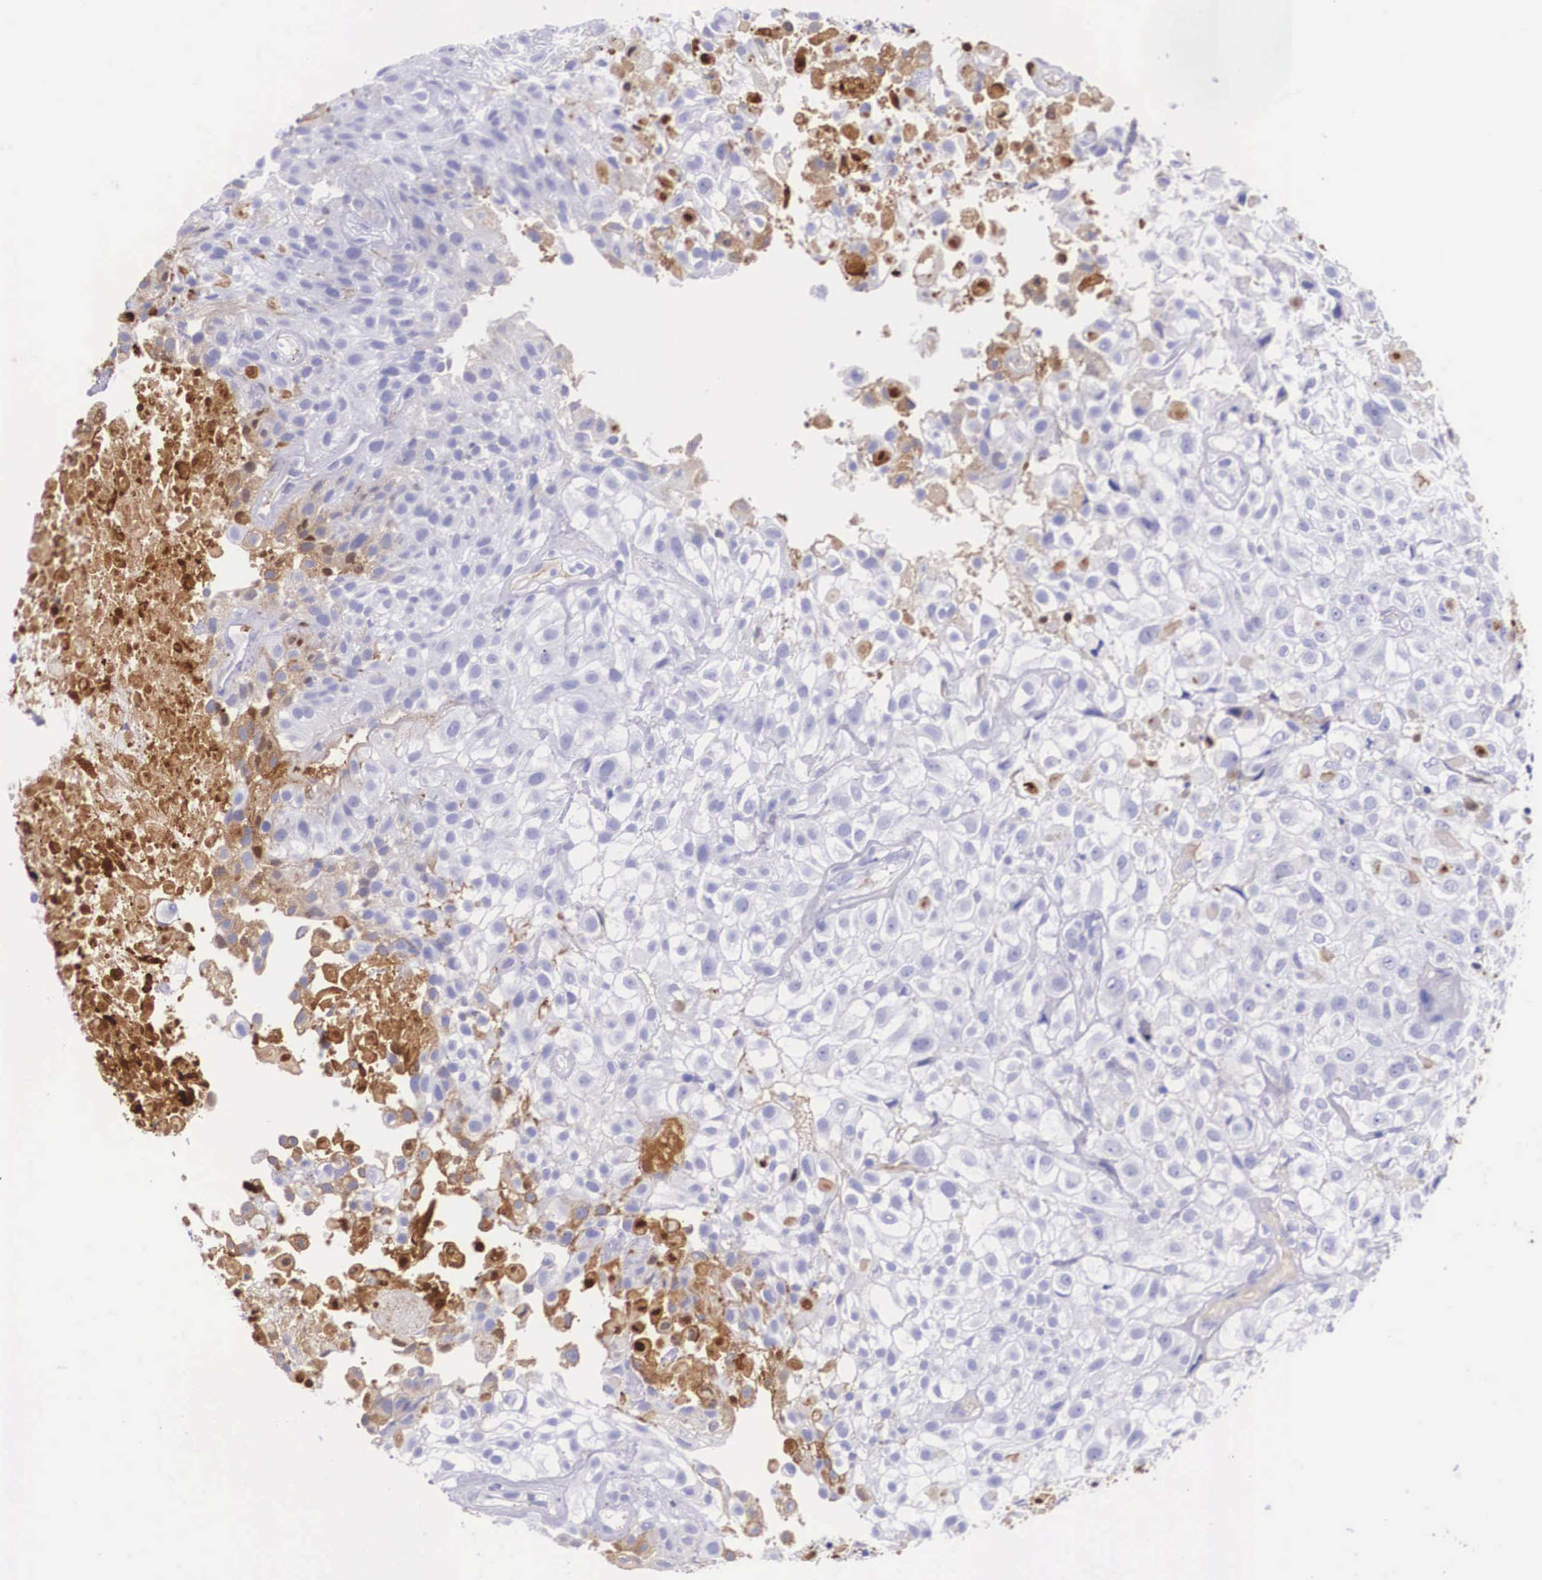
{"staining": {"intensity": "moderate", "quantity": "<25%", "location": "cytoplasmic/membranous"}, "tissue": "urothelial cancer", "cell_type": "Tumor cells", "image_type": "cancer", "snomed": [{"axis": "morphology", "description": "Urothelial carcinoma, High grade"}, {"axis": "topography", "description": "Urinary bladder"}], "caption": "An immunohistochemistry image of neoplastic tissue is shown. Protein staining in brown labels moderate cytoplasmic/membranous positivity in urothelial carcinoma (high-grade) within tumor cells.", "gene": "PLG", "patient": {"sex": "male", "age": 56}}